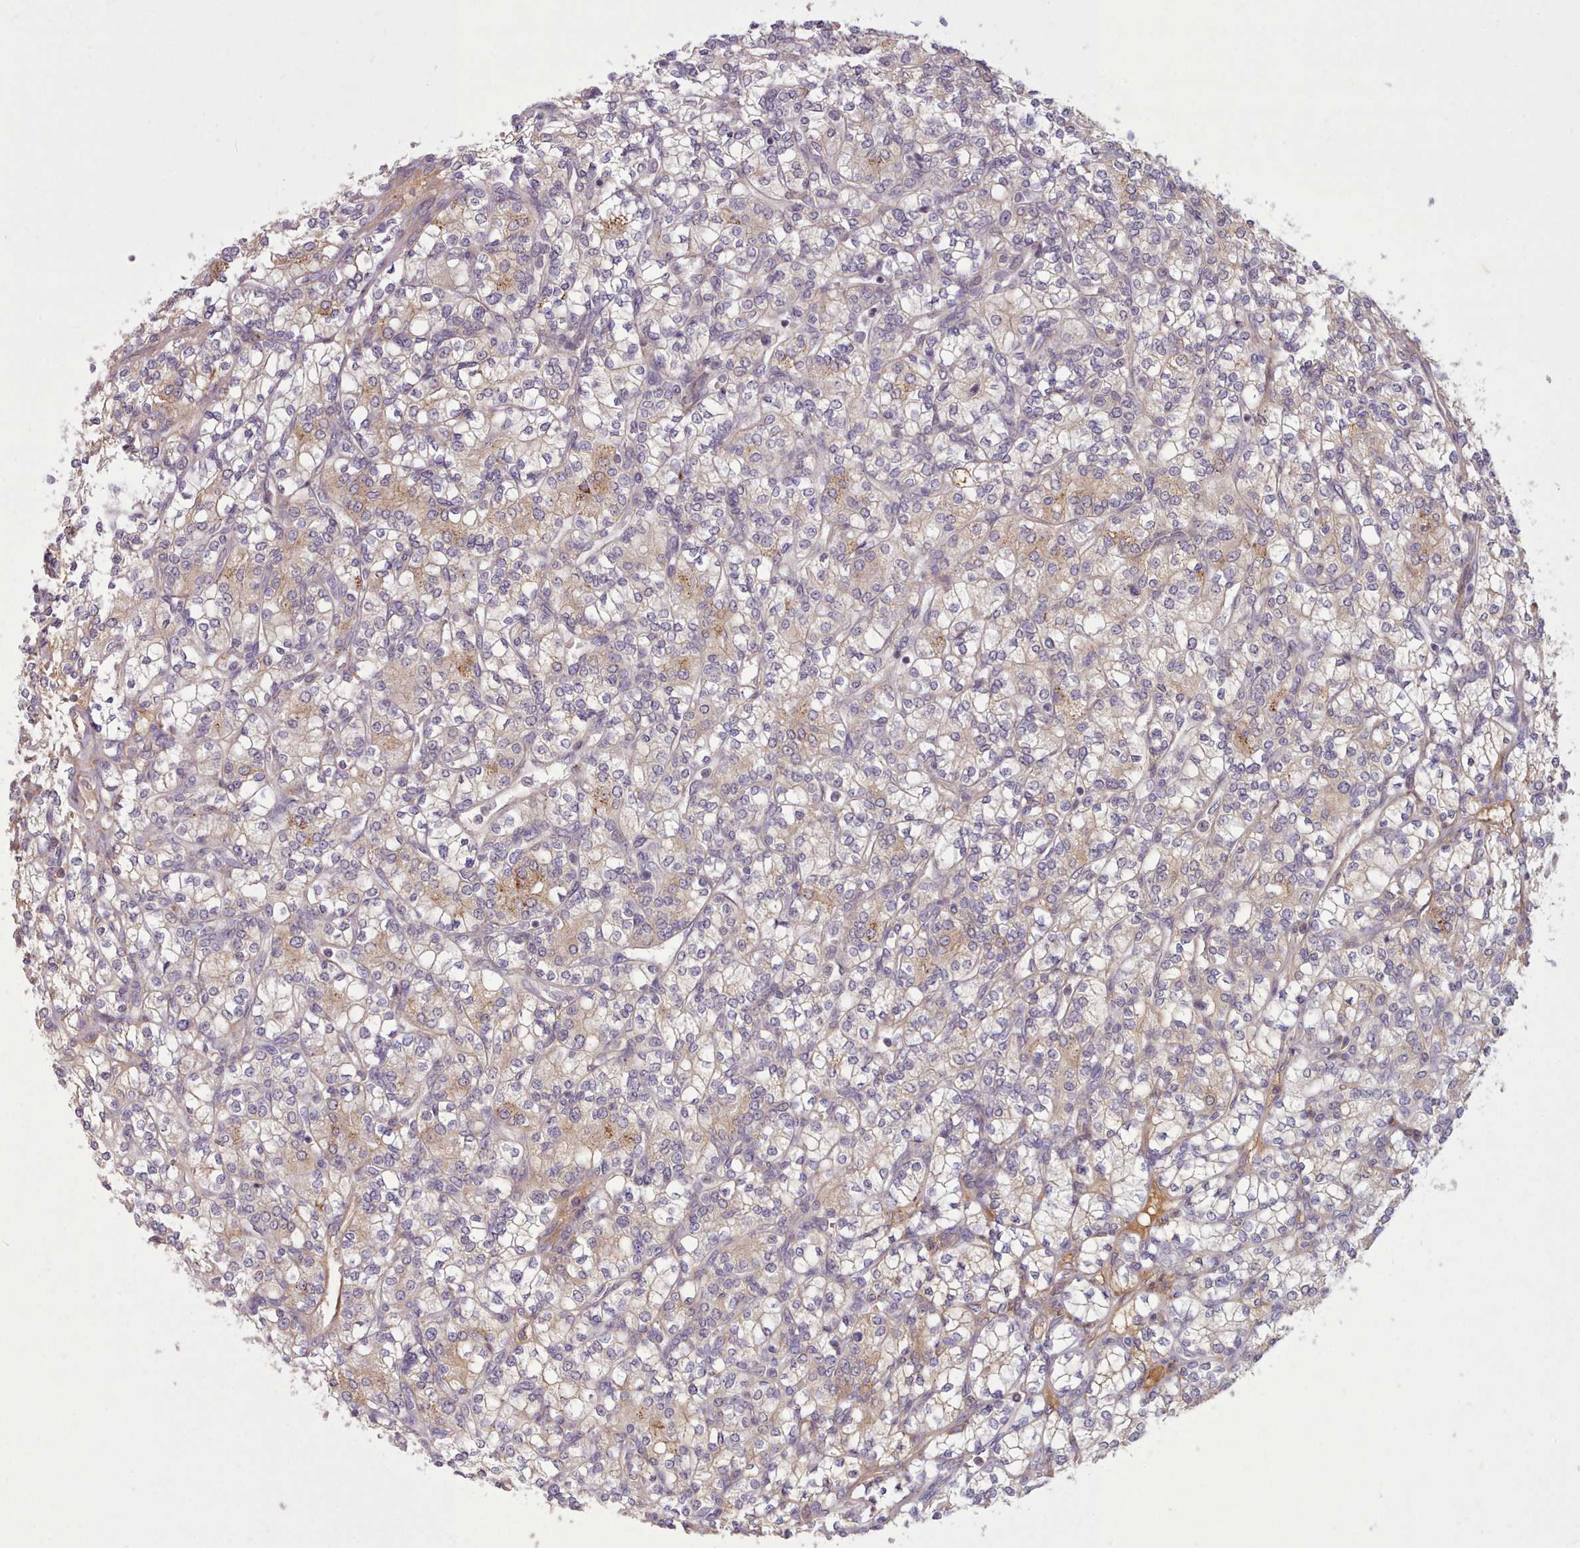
{"staining": {"intensity": "weak", "quantity": "25%-75%", "location": "cytoplasmic/membranous"}, "tissue": "renal cancer", "cell_type": "Tumor cells", "image_type": "cancer", "snomed": [{"axis": "morphology", "description": "Adenocarcinoma, NOS"}, {"axis": "topography", "description": "Kidney"}], "caption": "High-power microscopy captured an immunohistochemistry photomicrograph of renal cancer, revealing weak cytoplasmic/membranous expression in approximately 25%-75% of tumor cells.", "gene": "NMRK1", "patient": {"sex": "male", "age": 77}}